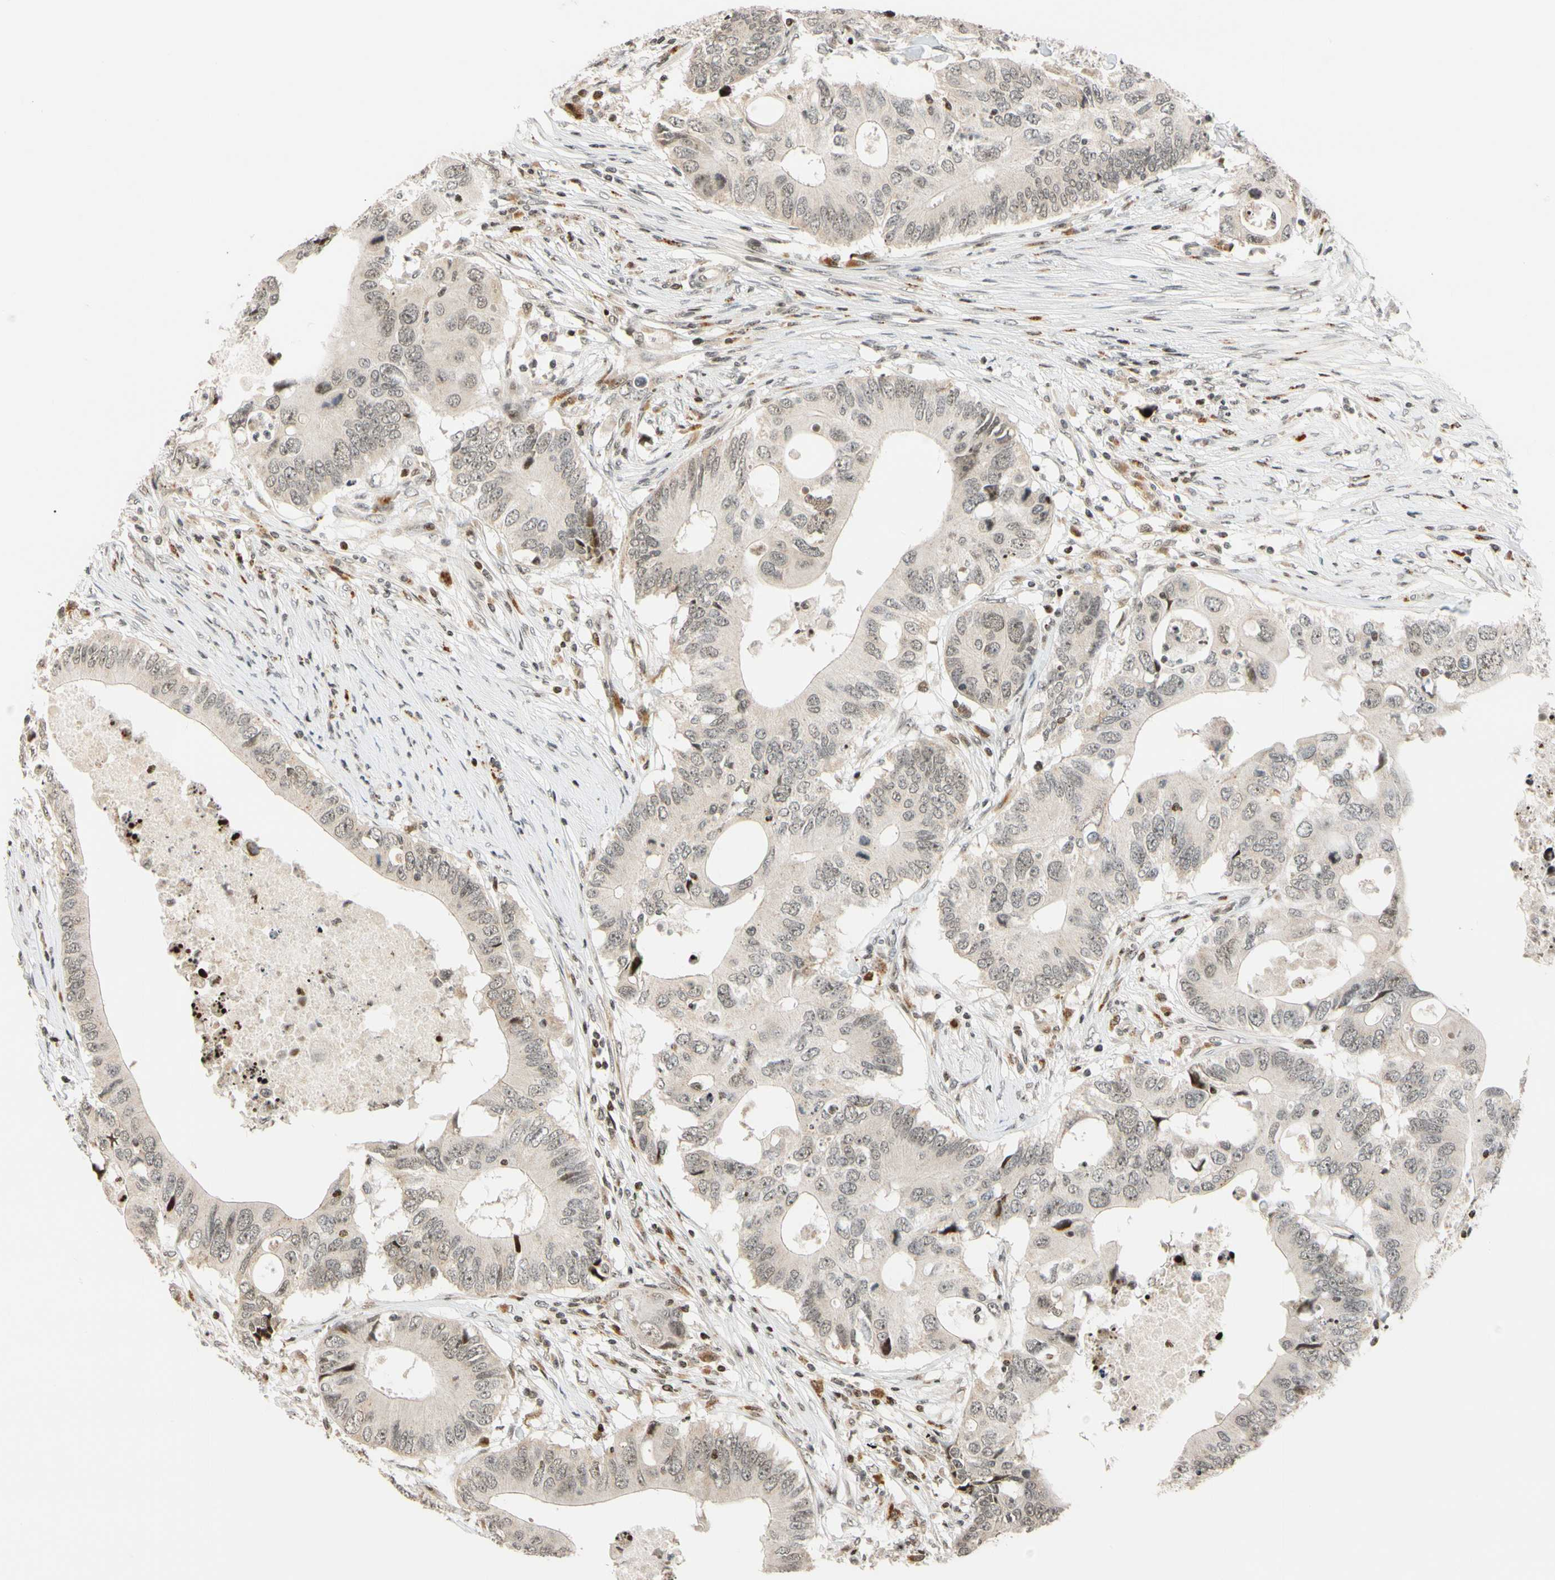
{"staining": {"intensity": "negative", "quantity": "none", "location": "none"}, "tissue": "colorectal cancer", "cell_type": "Tumor cells", "image_type": "cancer", "snomed": [{"axis": "morphology", "description": "Adenocarcinoma, NOS"}, {"axis": "topography", "description": "Colon"}], "caption": "DAB (3,3'-diaminobenzidine) immunohistochemical staining of human adenocarcinoma (colorectal) displays no significant positivity in tumor cells. Brightfield microscopy of immunohistochemistry stained with DAB (brown) and hematoxylin (blue), captured at high magnification.", "gene": "CDK7", "patient": {"sex": "male", "age": 71}}